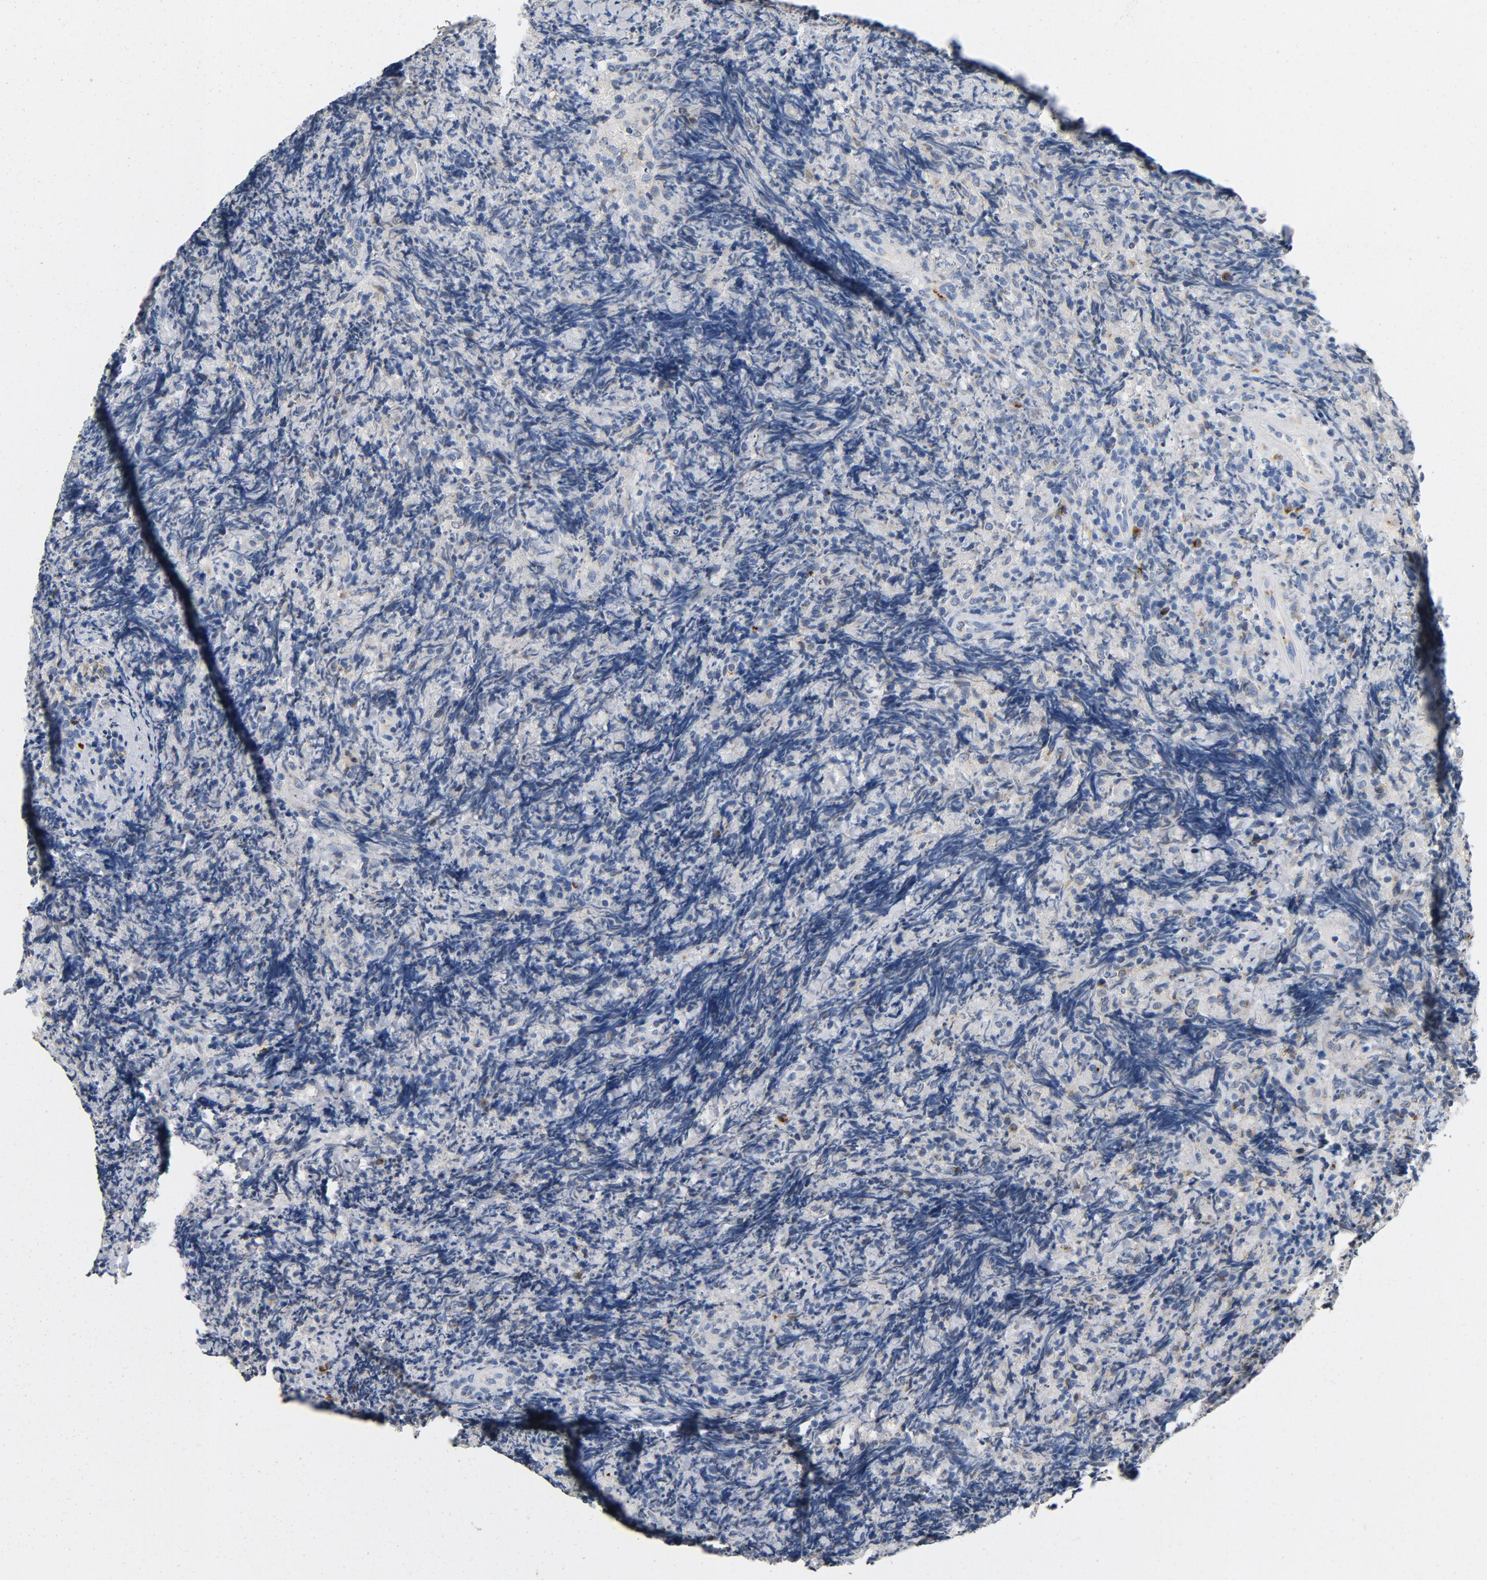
{"staining": {"intensity": "negative", "quantity": "none", "location": "none"}, "tissue": "lymphoma", "cell_type": "Tumor cells", "image_type": "cancer", "snomed": [{"axis": "morphology", "description": "Malignant lymphoma, non-Hodgkin's type, High grade"}, {"axis": "topography", "description": "Tonsil"}], "caption": "Tumor cells show no significant protein staining in malignant lymphoma, non-Hodgkin's type (high-grade). The staining was performed using DAB (3,3'-diaminobenzidine) to visualize the protein expression in brown, while the nuclei were stained in blue with hematoxylin (Magnification: 20x).", "gene": "LMAN2", "patient": {"sex": "female", "age": 36}}